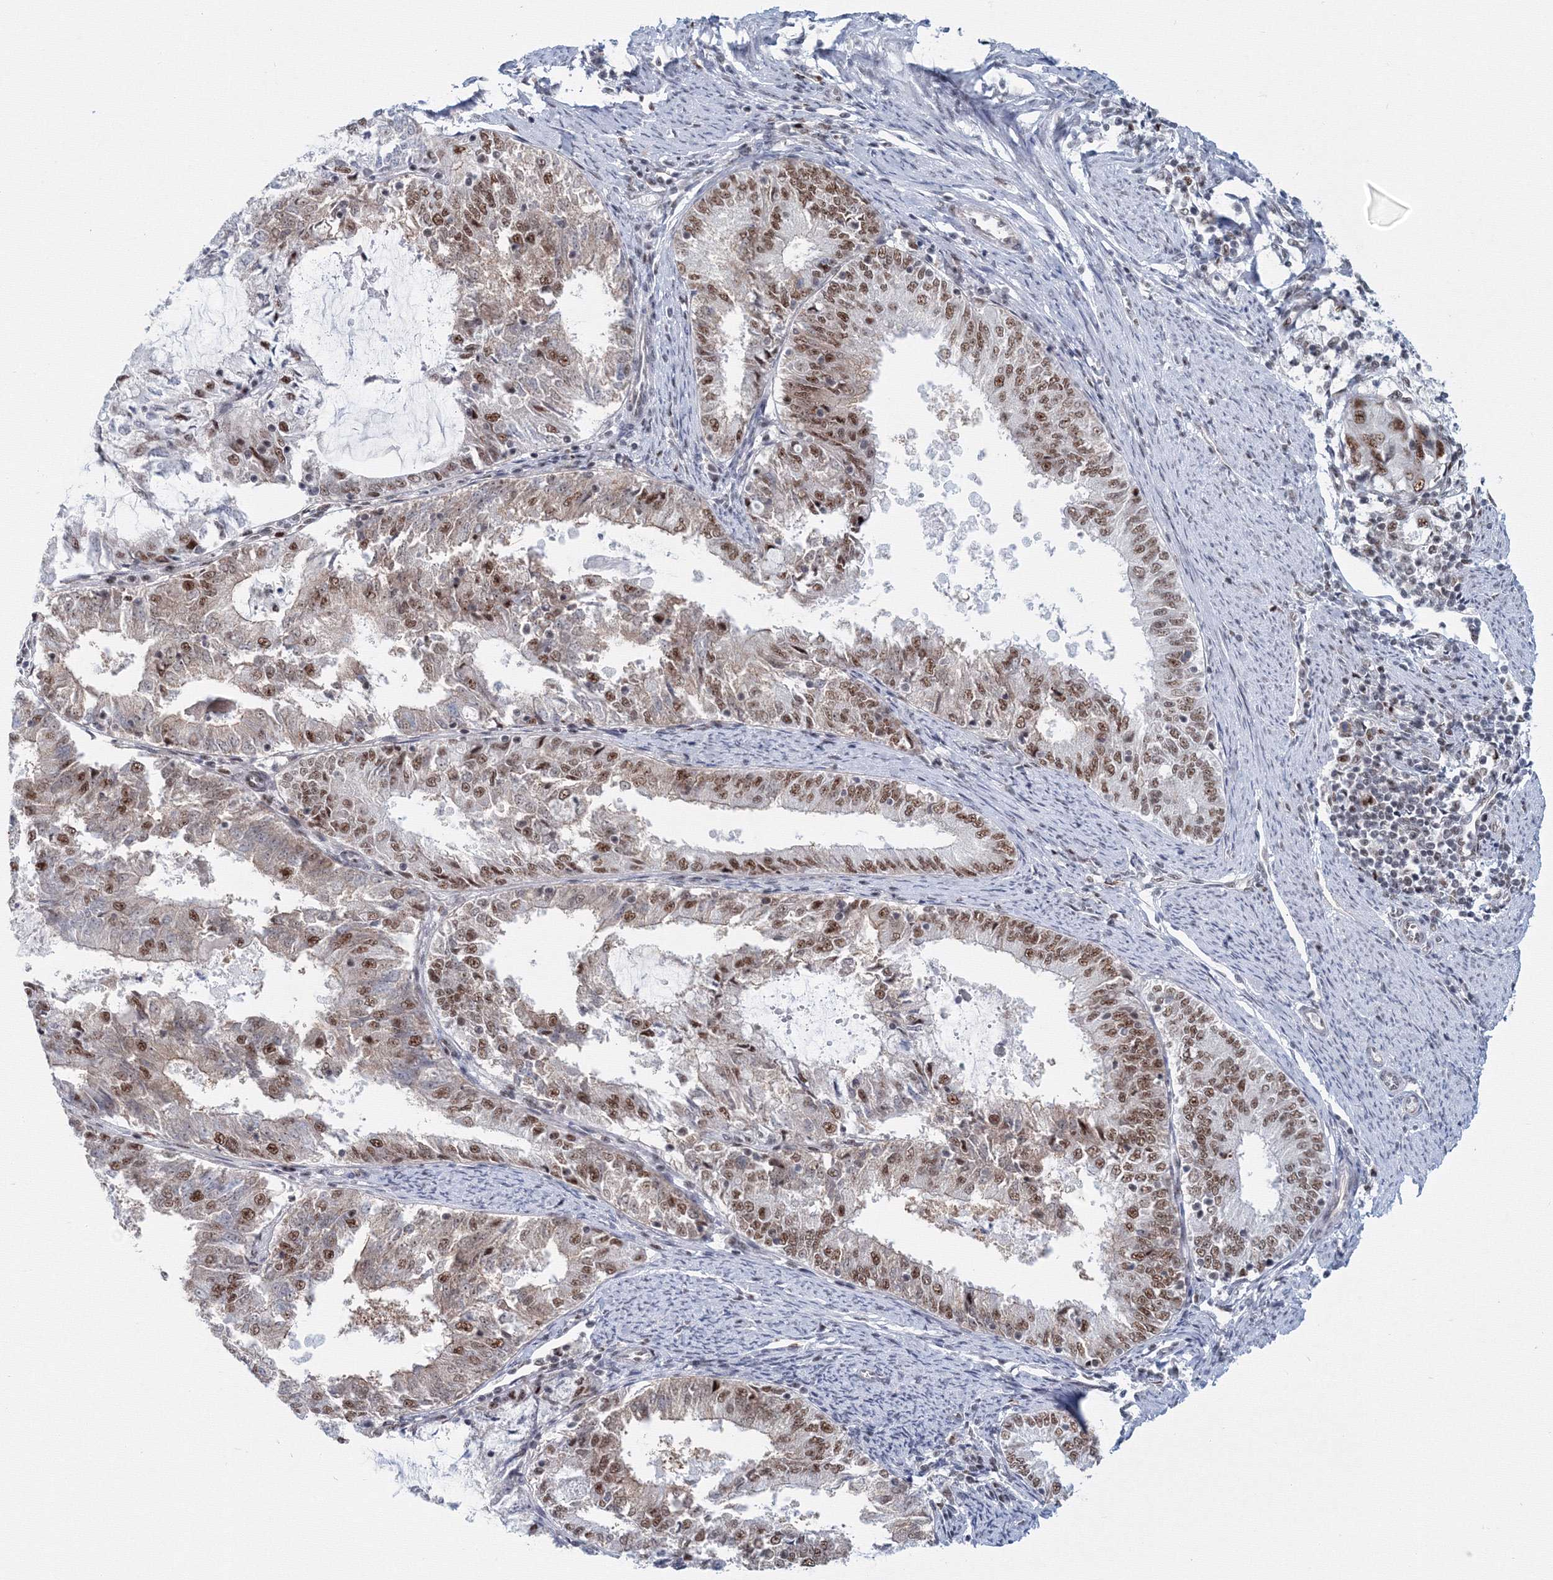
{"staining": {"intensity": "moderate", "quantity": "25%-75%", "location": "nuclear"}, "tissue": "endometrial cancer", "cell_type": "Tumor cells", "image_type": "cancer", "snomed": [{"axis": "morphology", "description": "Adenocarcinoma, NOS"}, {"axis": "topography", "description": "Endometrium"}], "caption": "Immunohistochemistry of endometrial adenocarcinoma demonstrates medium levels of moderate nuclear staining in about 25%-75% of tumor cells.", "gene": "SF3B6", "patient": {"sex": "female", "age": 57}}